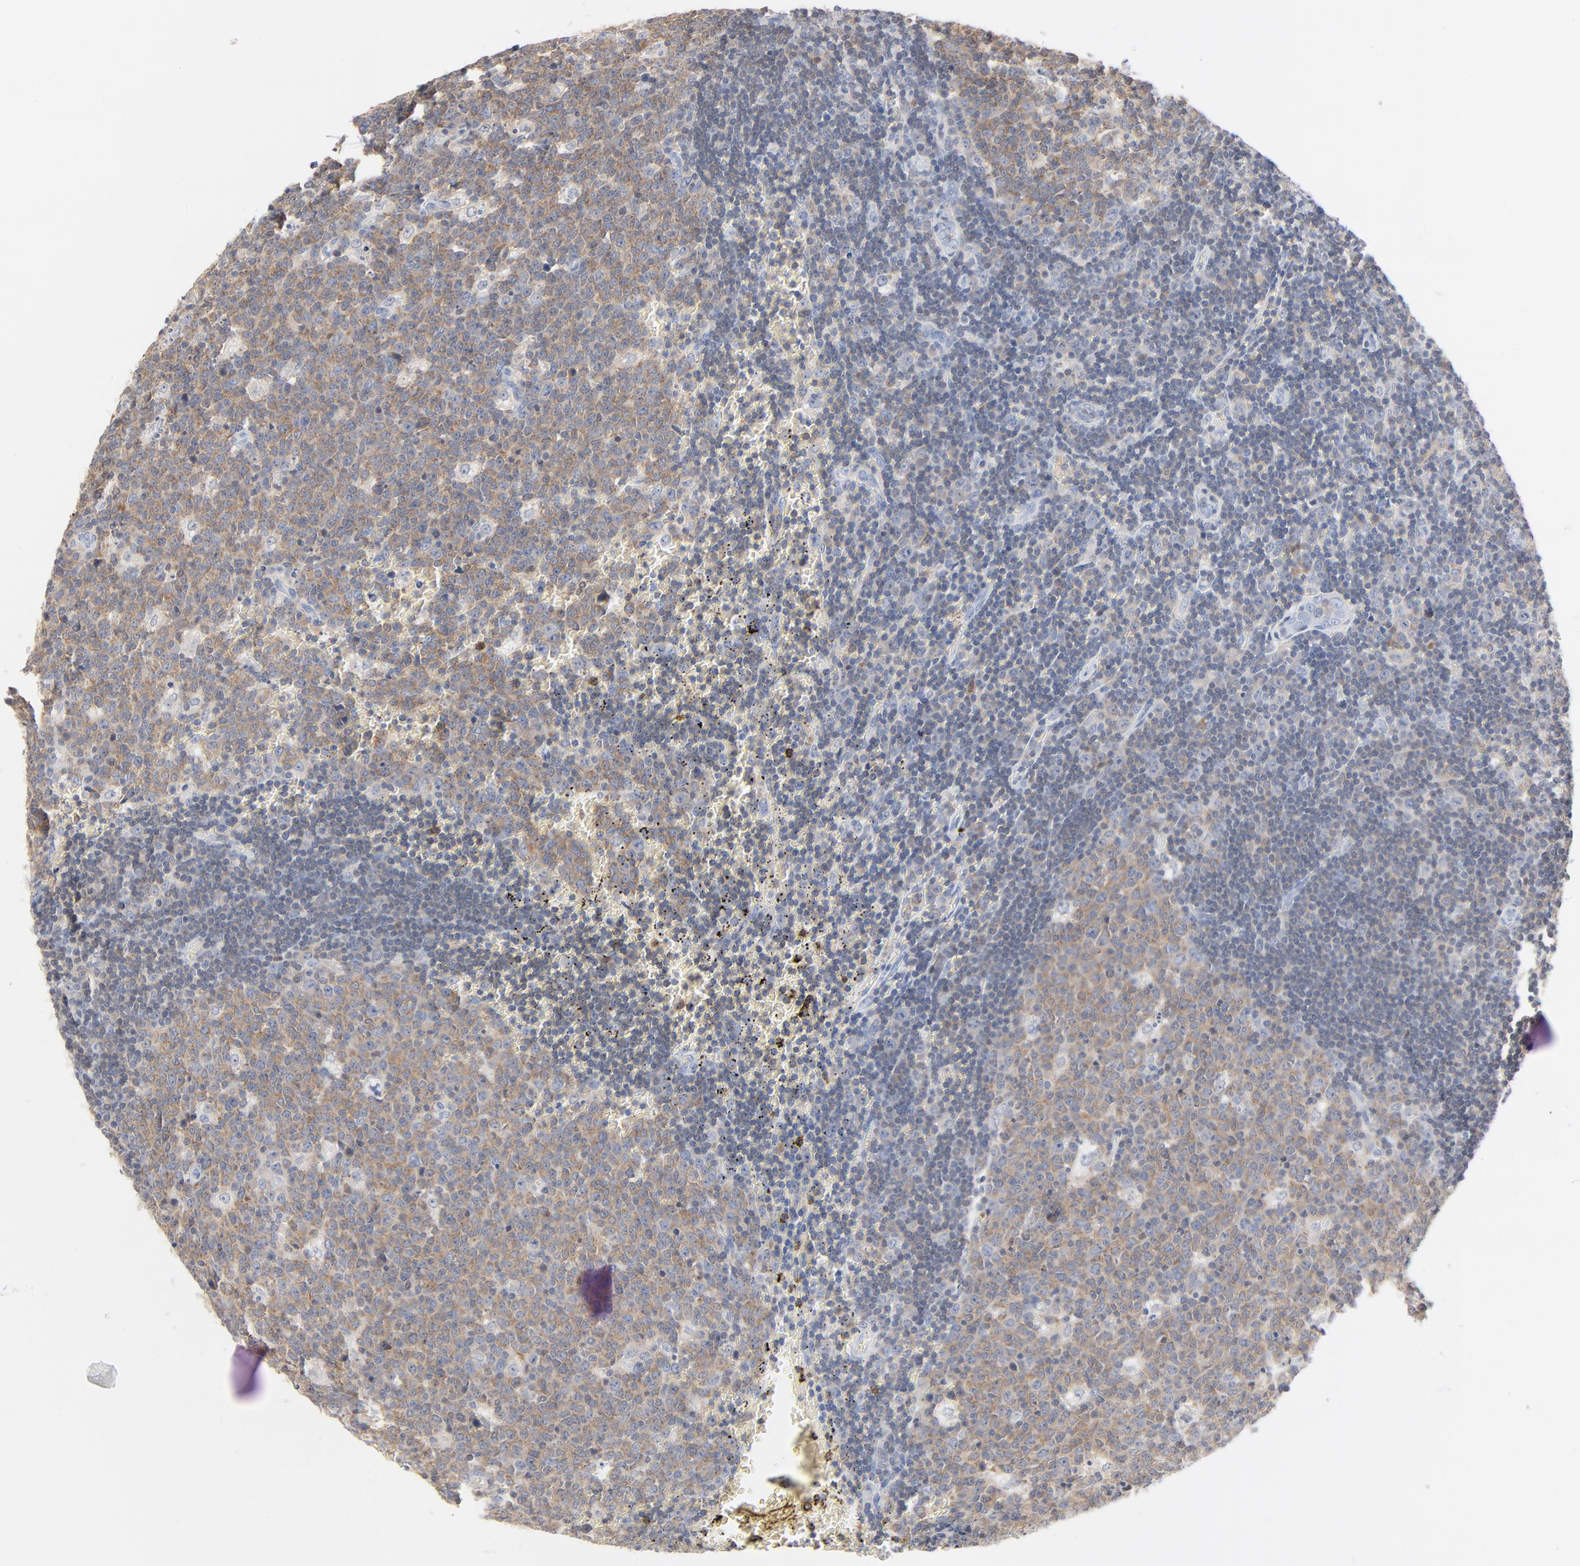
{"staining": {"intensity": "moderate", "quantity": ">75%", "location": "cytoplasmic/membranous"}, "tissue": "lymph node", "cell_type": "Germinal center cells", "image_type": "normal", "snomed": [{"axis": "morphology", "description": "Normal tissue, NOS"}, {"axis": "topography", "description": "Lymph node"}, {"axis": "topography", "description": "Salivary gland"}], "caption": "Immunohistochemistry (IHC) (DAB (3,3'-diaminobenzidine)) staining of normal human lymph node shows moderate cytoplasmic/membranous protein staining in approximately >75% of germinal center cells.", "gene": "PTK2B", "patient": {"sex": "male", "age": 8}}